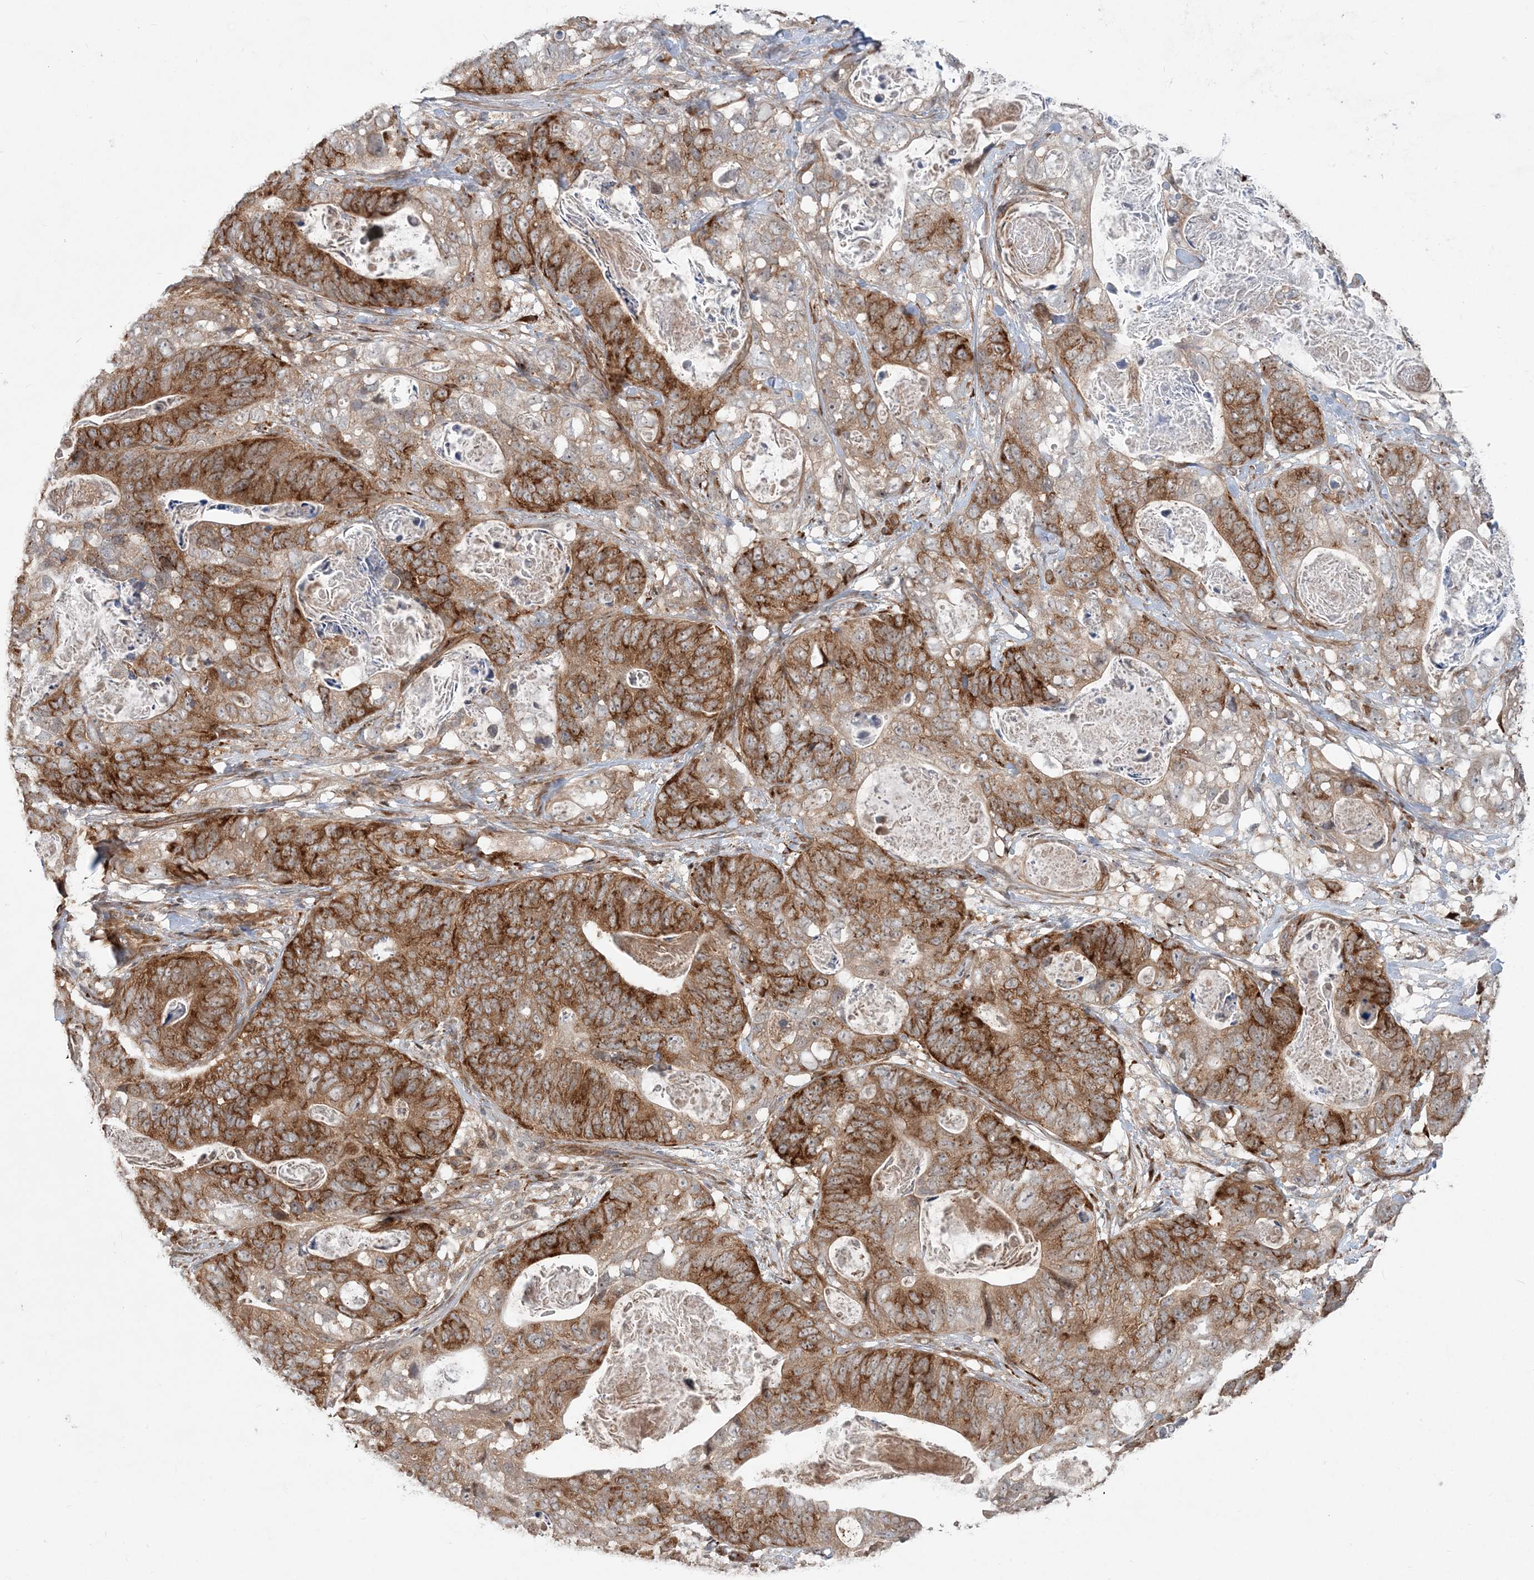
{"staining": {"intensity": "strong", "quantity": ">75%", "location": "cytoplasmic/membranous"}, "tissue": "stomach cancer", "cell_type": "Tumor cells", "image_type": "cancer", "snomed": [{"axis": "morphology", "description": "Normal tissue, NOS"}, {"axis": "morphology", "description": "Adenocarcinoma, NOS"}, {"axis": "topography", "description": "Stomach"}], "caption": "Stomach adenocarcinoma was stained to show a protein in brown. There is high levels of strong cytoplasmic/membranous staining in about >75% of tumor cells.", "gene": "GEMIN5", "patient": {"sex": "female", "age": 89}}